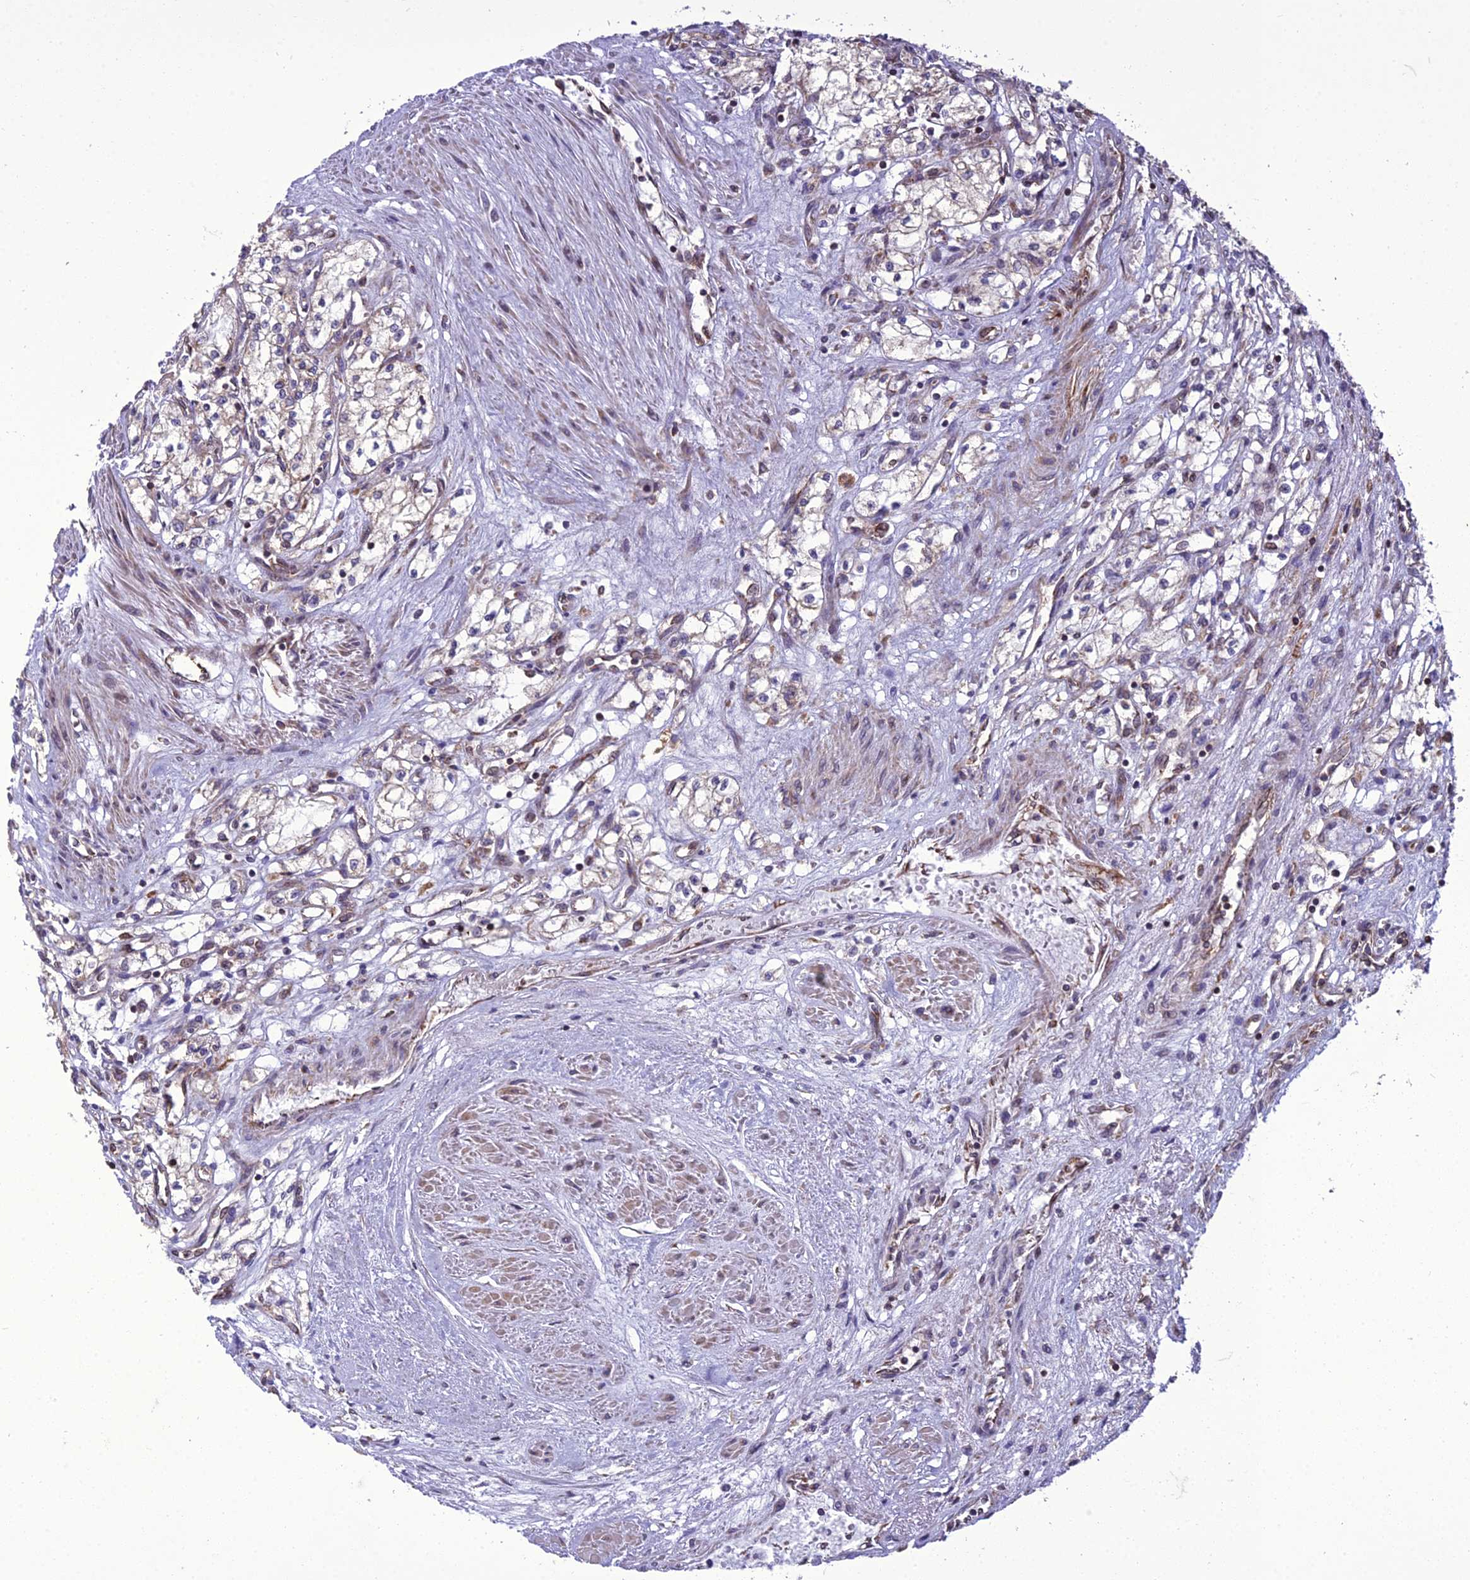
{"staining": {"intensity": "moderate", "quantity": "25%-75%", "location": "cytoplasmic/membranous"}, "tissue": "renal cancer", "cell_type": "Tumor cells", "image_type": "cancer", "snomed": [{"axis": "morphology", "description": "Adenocarcinoma, NOS"}, {"axis": "topography", "description": "Kidney"}], "caption": "Immunohistochemical staining of human renal cancer (adenocarcinoma) demonstrates medium levels of moderate cytoplasmic/membranous expression in about 25%-75% of tumor cells.", "gene": "GIMAP1", "patient": {"sex": "male", "age": 59}}